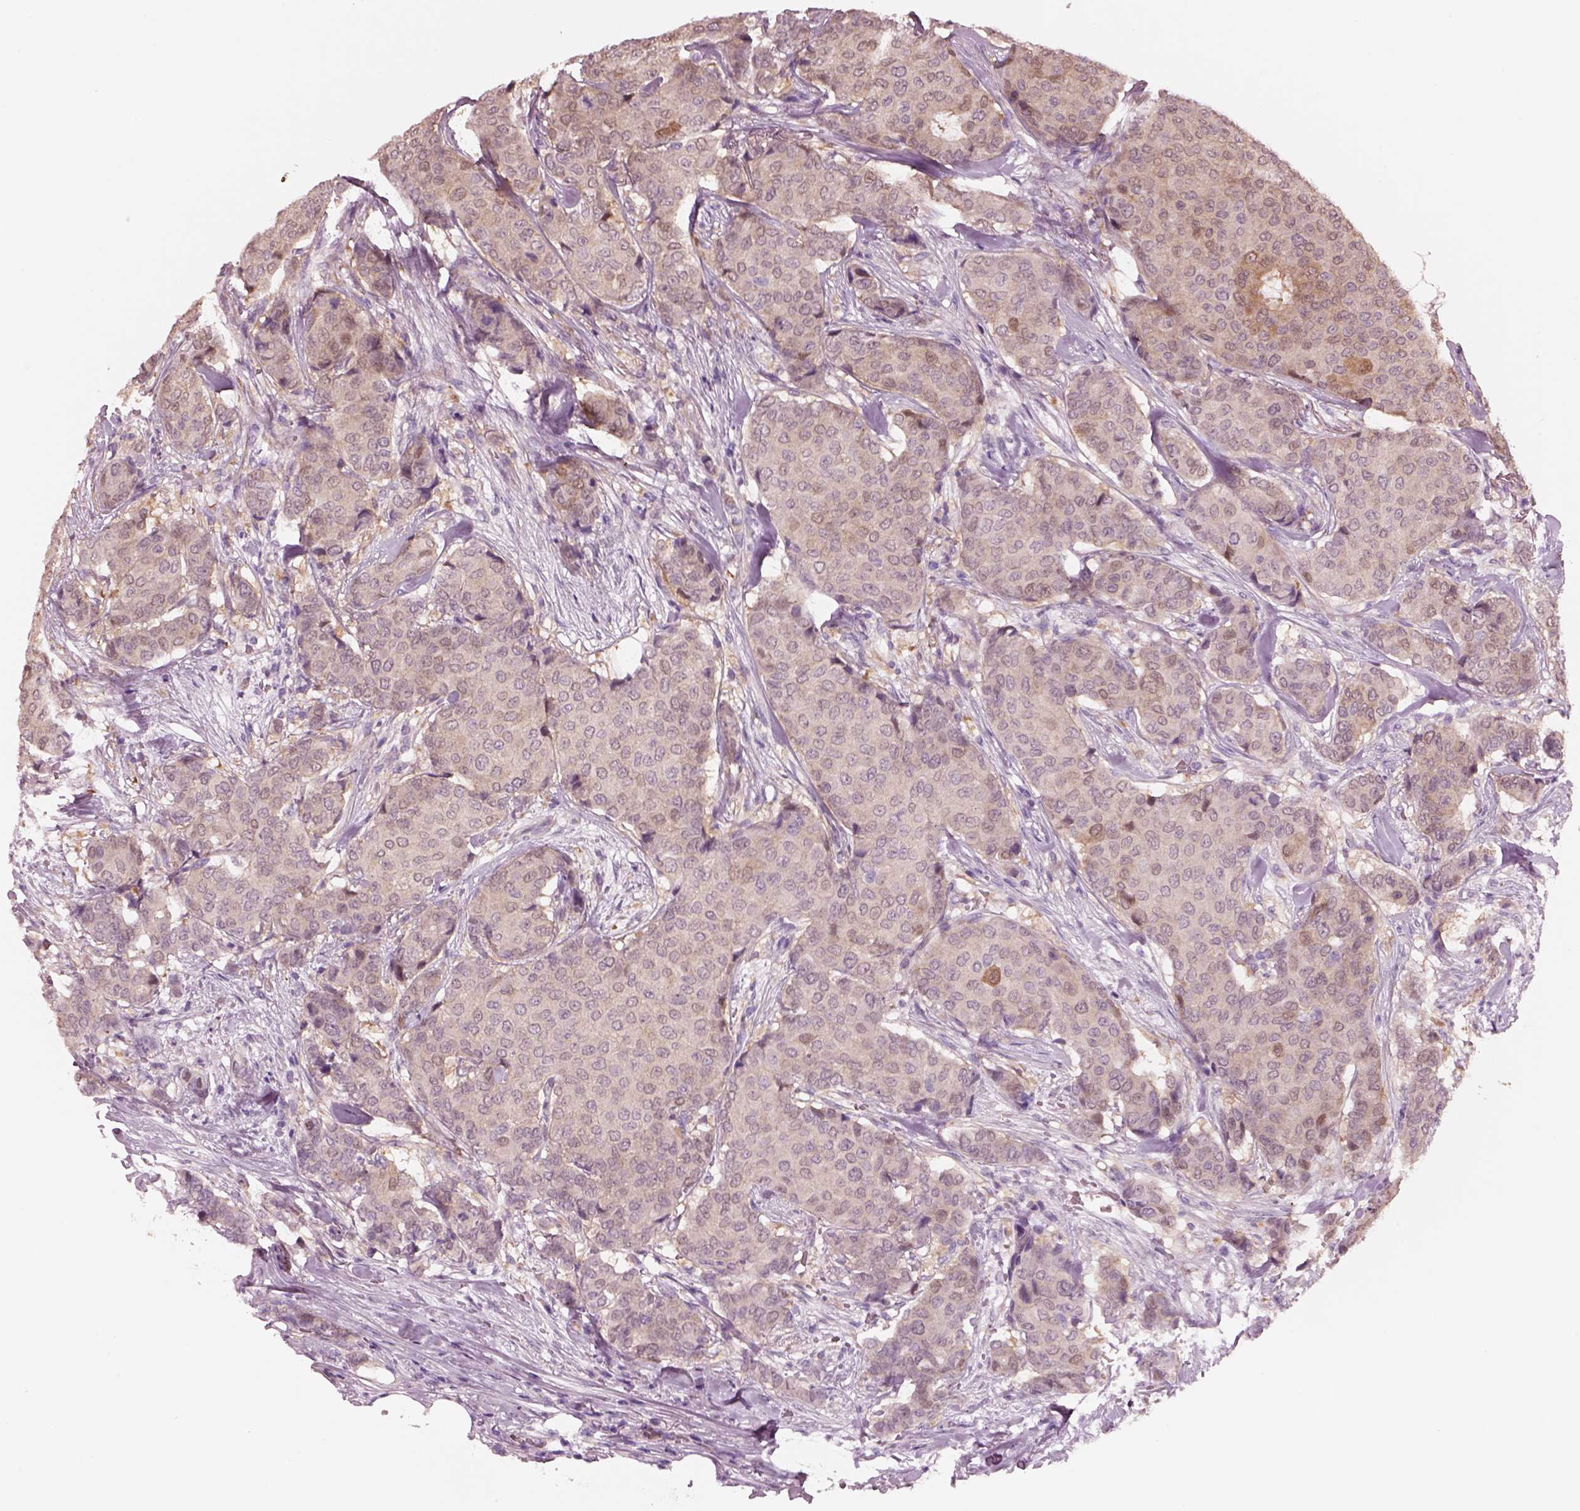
{"staining": {"intensity": "negative", "quantity": "none", "location": "none"}, "tissue": "breast cancer", "cell_type": "Tumor cells", "image_type": "cancer", "snomed": [{"axis": "morphology", "description": "Duct carcinoma"}, {"axis": "topography", "description": "Breast"}], "caption": "IHC image of breast infiltrating ductal carcinoma stained for a protein (brown), which reveals no positivity in tumor cells.", "gene": "SCML2", "patient": {"sex": "female", "age": 75}}